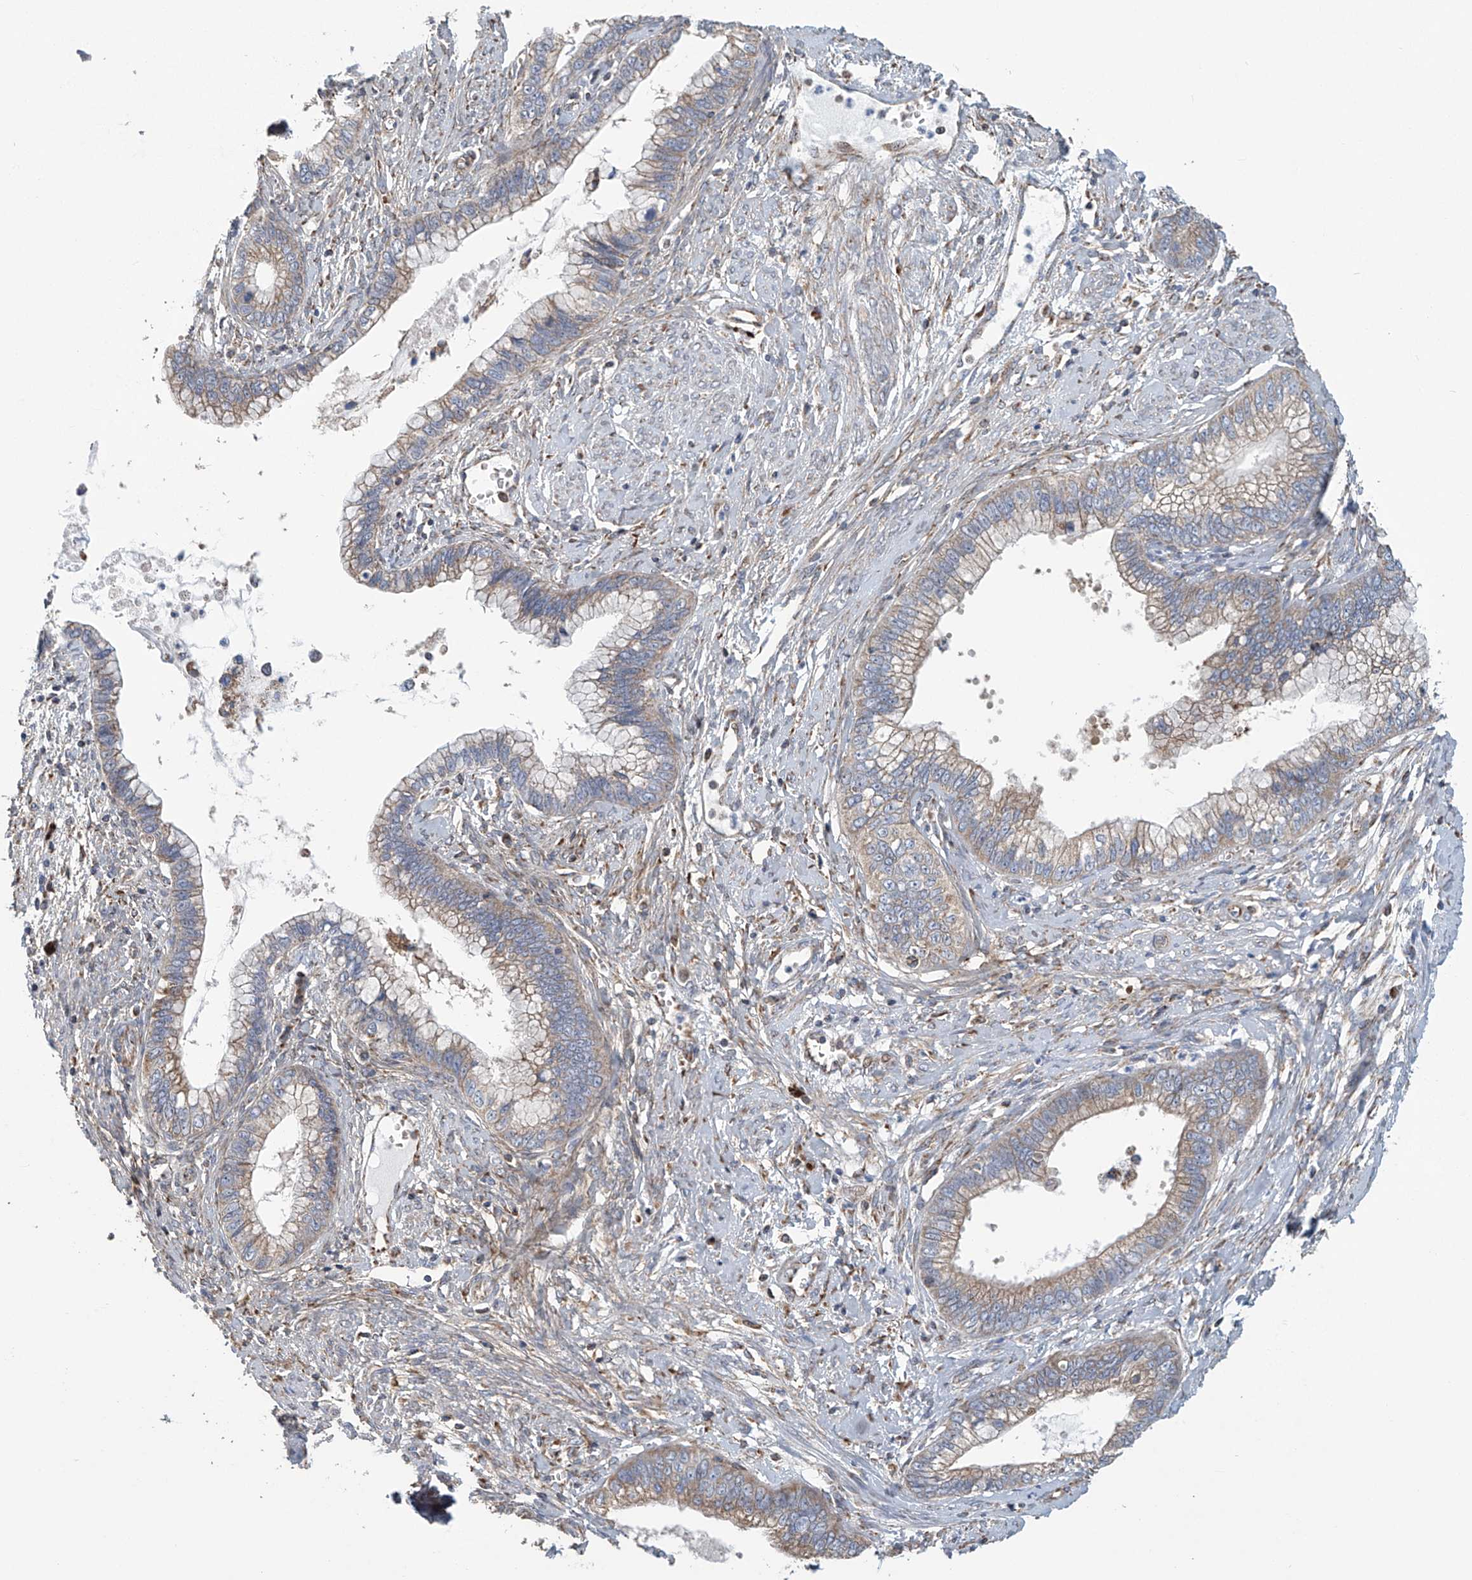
{"staining": {"intensity": "weak", "quantity": "25%-75%", "location": "cytoplasmic/membranous"}, "tissue": "cervical cancer", "cell_type": "Tumor cells", "image_type": "cancer", "snomed": [{"axis": "morphology", "description": "Adenocarcinoma, NOS"}, {"axis": "topography", "description": "Cervix"}], "caption": "Human adenocarcinoma (cervical) stained for a protein (brown) reveals weak cytoplasmic/membranous positive staining in approximately 25%-75% of tumor cells.", "gene": "COMMD1", "patient": {"sex": "female", "age": 44}}